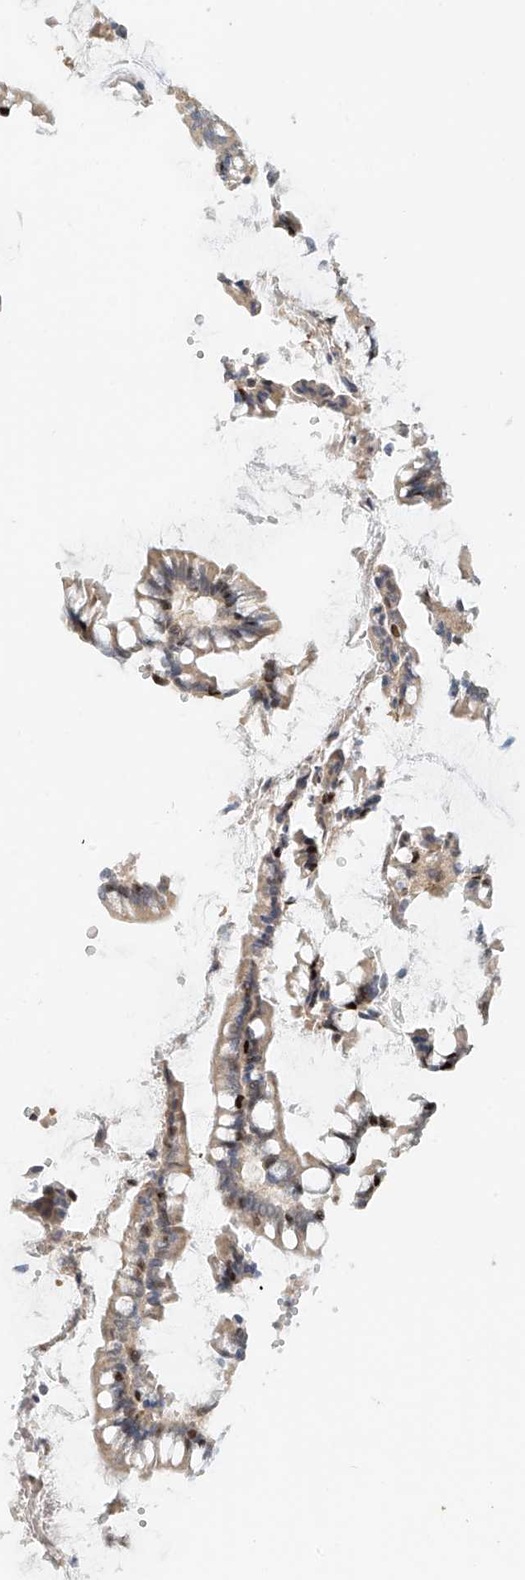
{"staining": {"intensity": "moderate", "quantity": "25%-75%", "location": "cytoplasmic/membranous,nuclear"}, "tissue": "colon", "cell_type": "Endothelial cells", "image_type": "normal", "snomed": [{"axis": "morphology", "description": "Normal tissue, NOS"}, {"axis": "topography", "description": "Colon"}], "caption": "Moderate cytoplasmic/membranous,nuclear protein staining is present in about 25%-75% of endothelial cells in colon. The staining was performed using DAB to visualize the protein expression in brown, while the nuclei were stained in blue with hematoxylin (Magnification: 20x).", "gene": "ZNF514", "patient": {"sex": "female", "age": 79}}